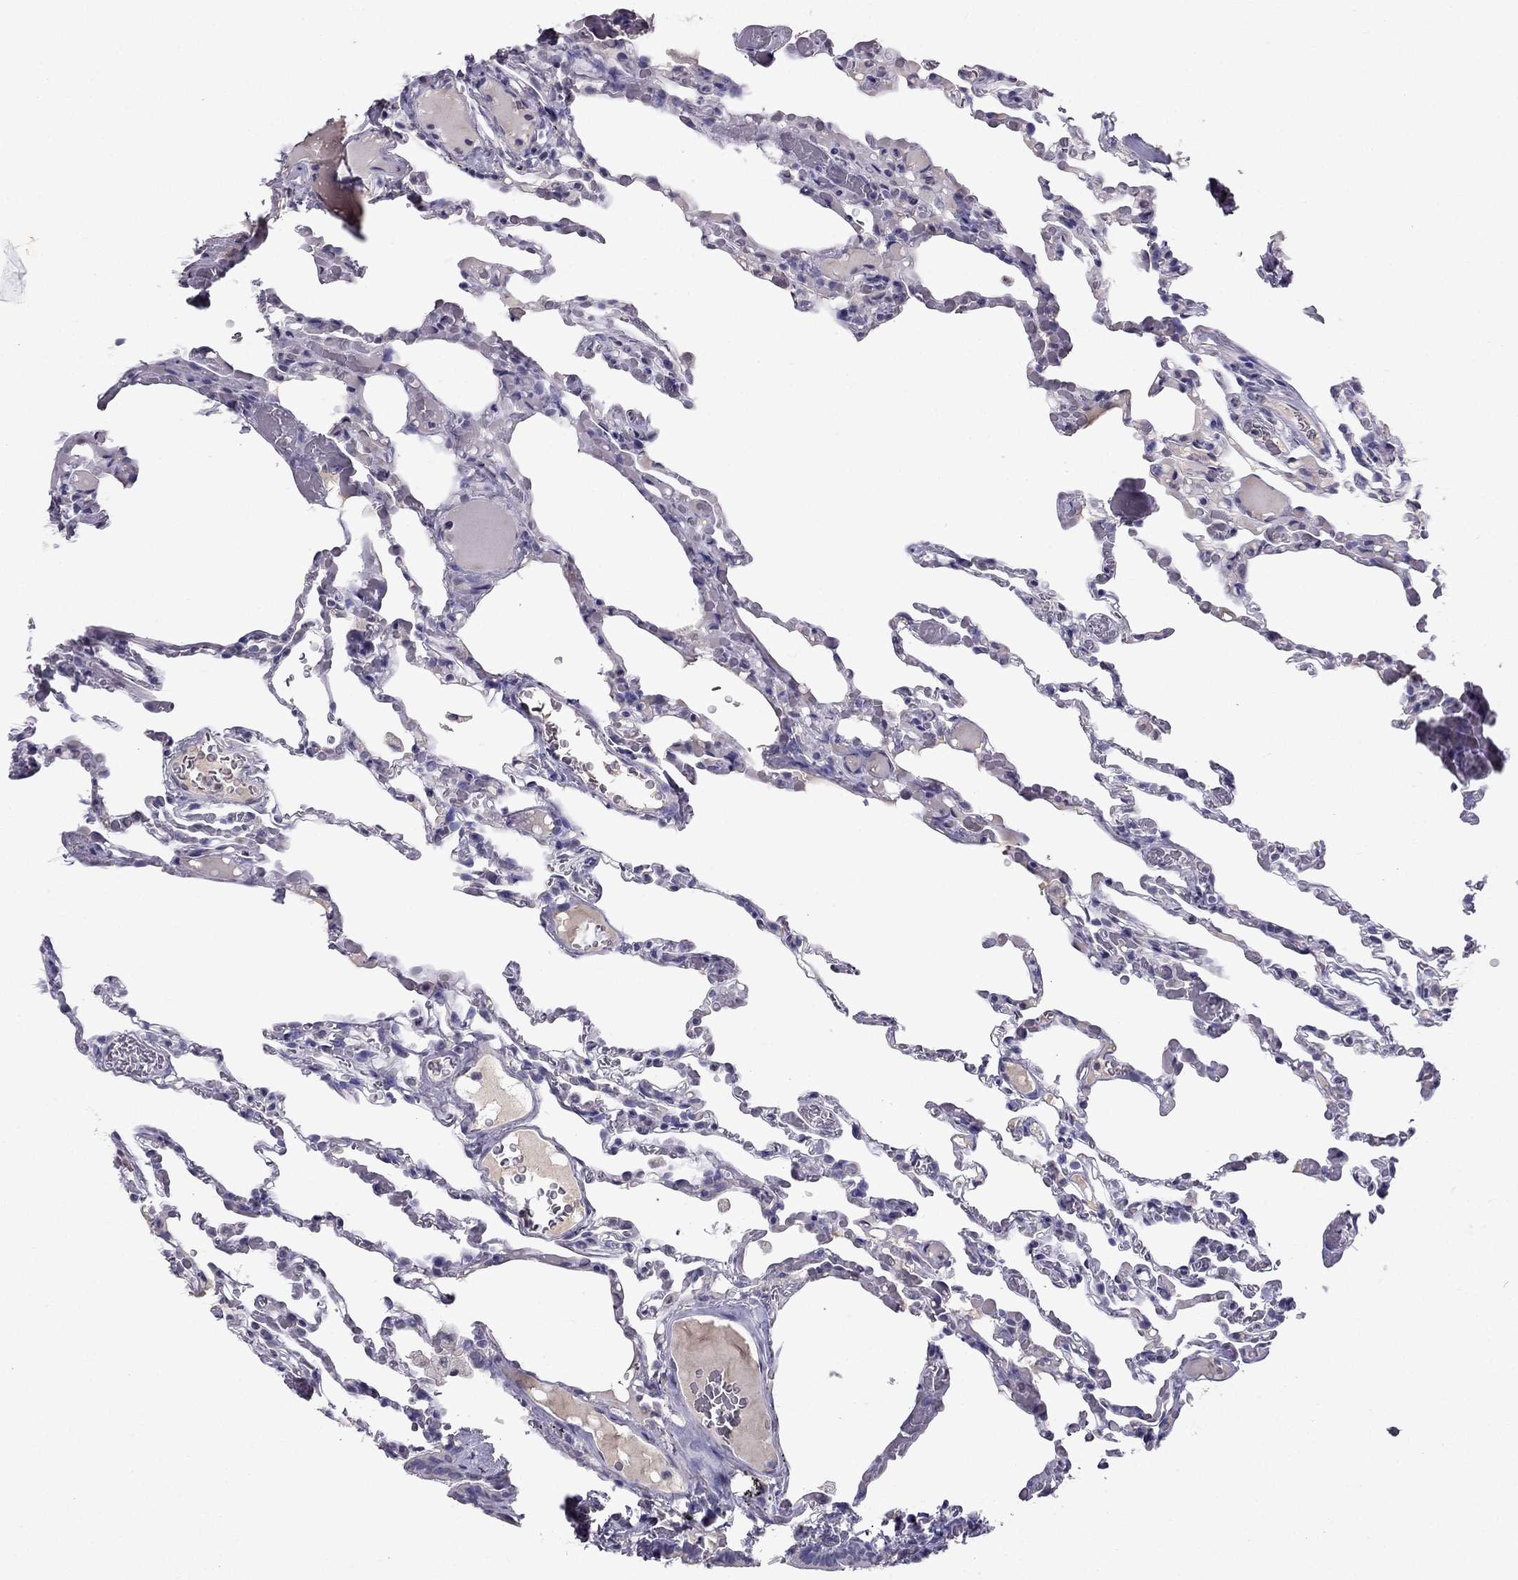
{"staining": {"intensity": "negative", "quantity": "none", "location": "none"}, "tissue": "lung", "cell_type": "Alveolar cells", "image_type": "normal", "snomed": [{"axis": "morphology", "description": "Normal tissue, NOS"}, {"axis": "topography", "description": "Lung"}], "caption": "The IHC photomicrograph has no significant expression in alveolar cells of lung. (DAB IHC, high magnification).", "gene": "ARHGAP11A", "patient": {"sex": "female", "age": 43}}